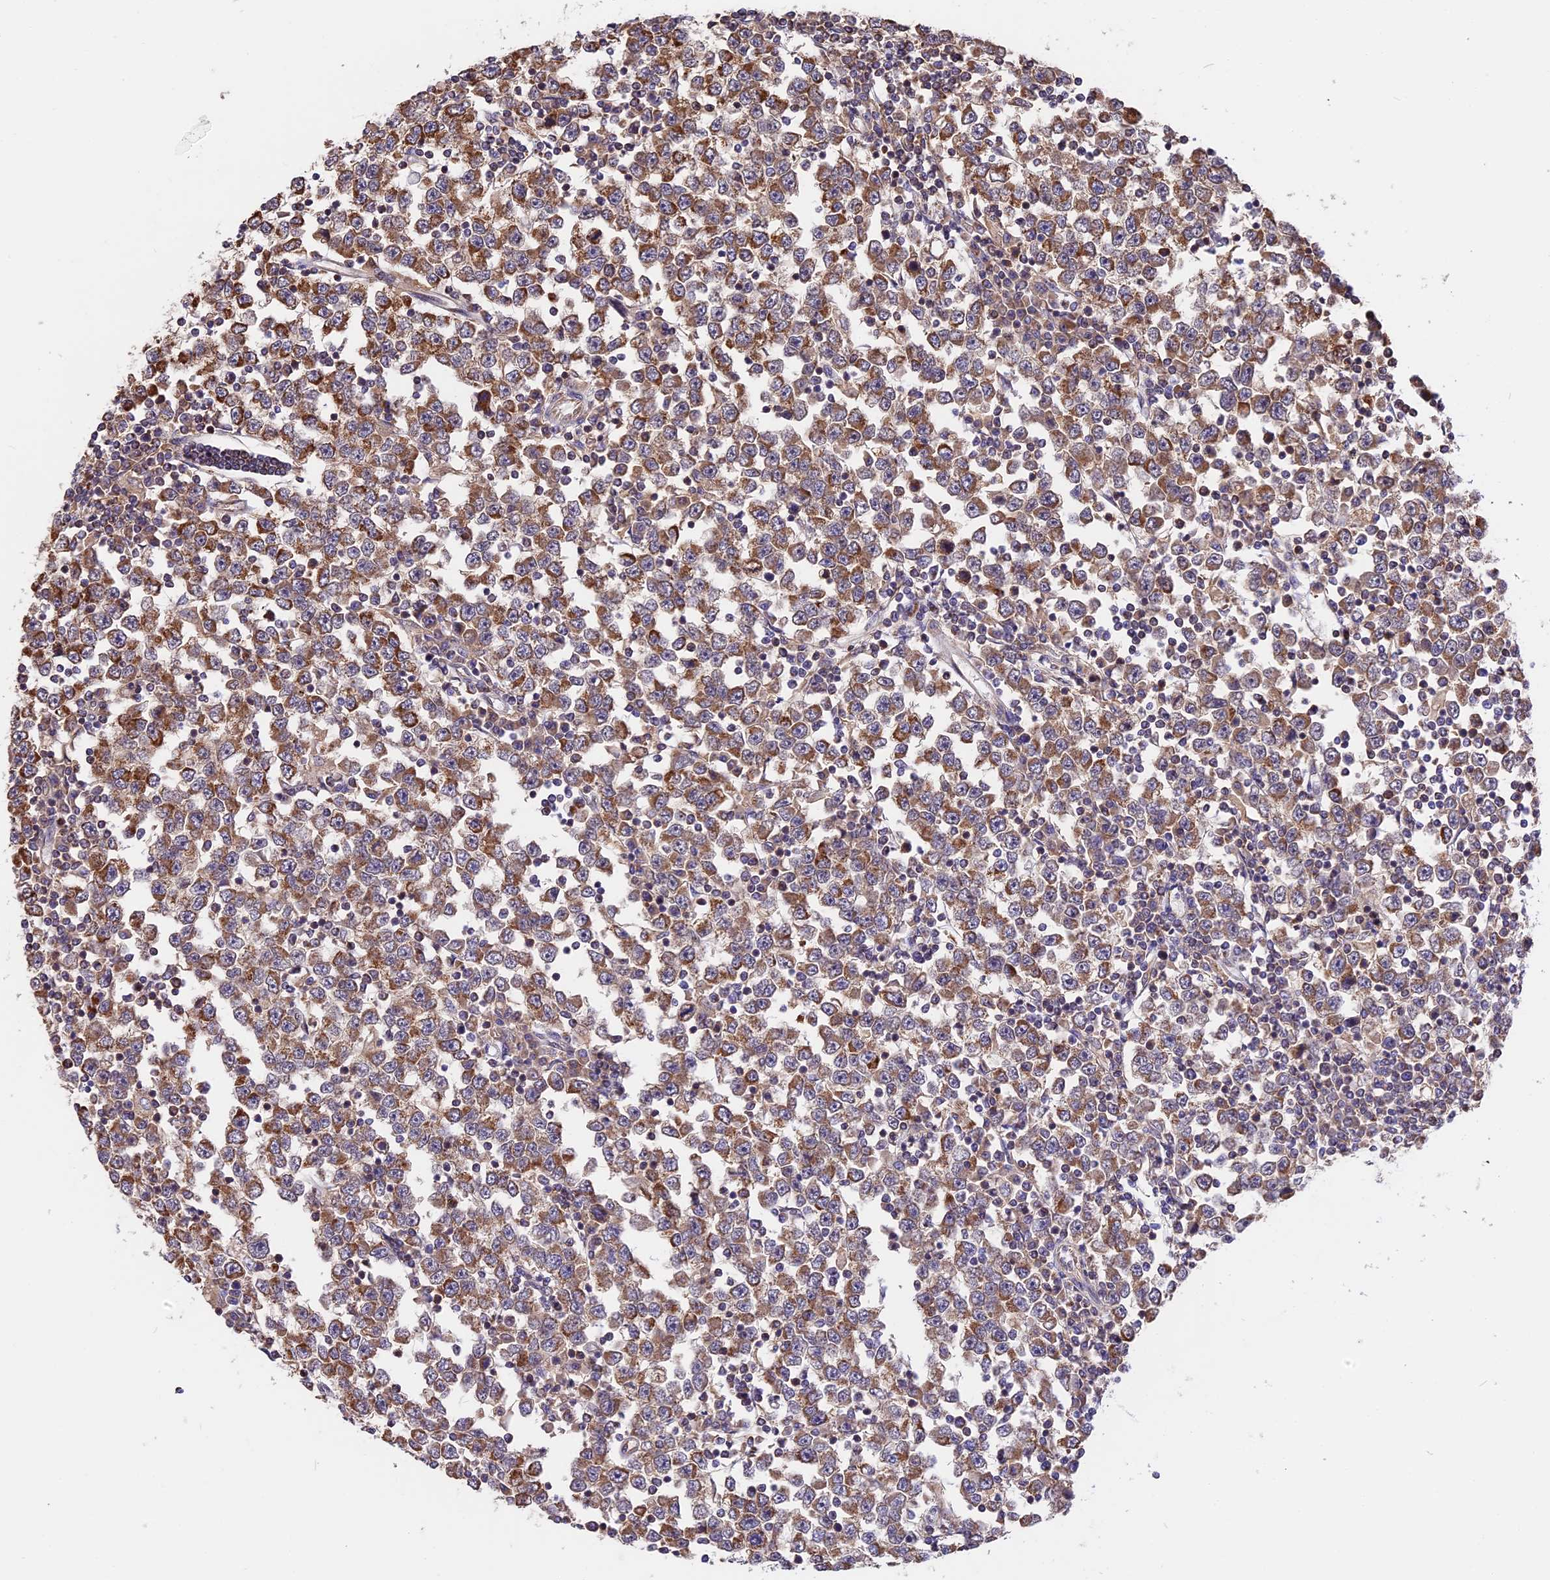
{"staining": {"intensity": "moderate", "quantity": ">75%", "location": "cytoplasmic/membranous"}, "tissue": "testis cancer", "cell_type": "Tumor cells", "image_type": "cancer", "snomed": [{"axis": "morphology", "description": "Seminoma, NOS"}, {"axis": "topography", "description": "Testis"}], "caption": "Immunohistochemical staining of testis cancer exhibits medium levels of moderate cytoplasmic/membranous expression in about >75% of tumor cells.", "gene": "RERGL", "patient": {"sex": "male", "age": 65}}